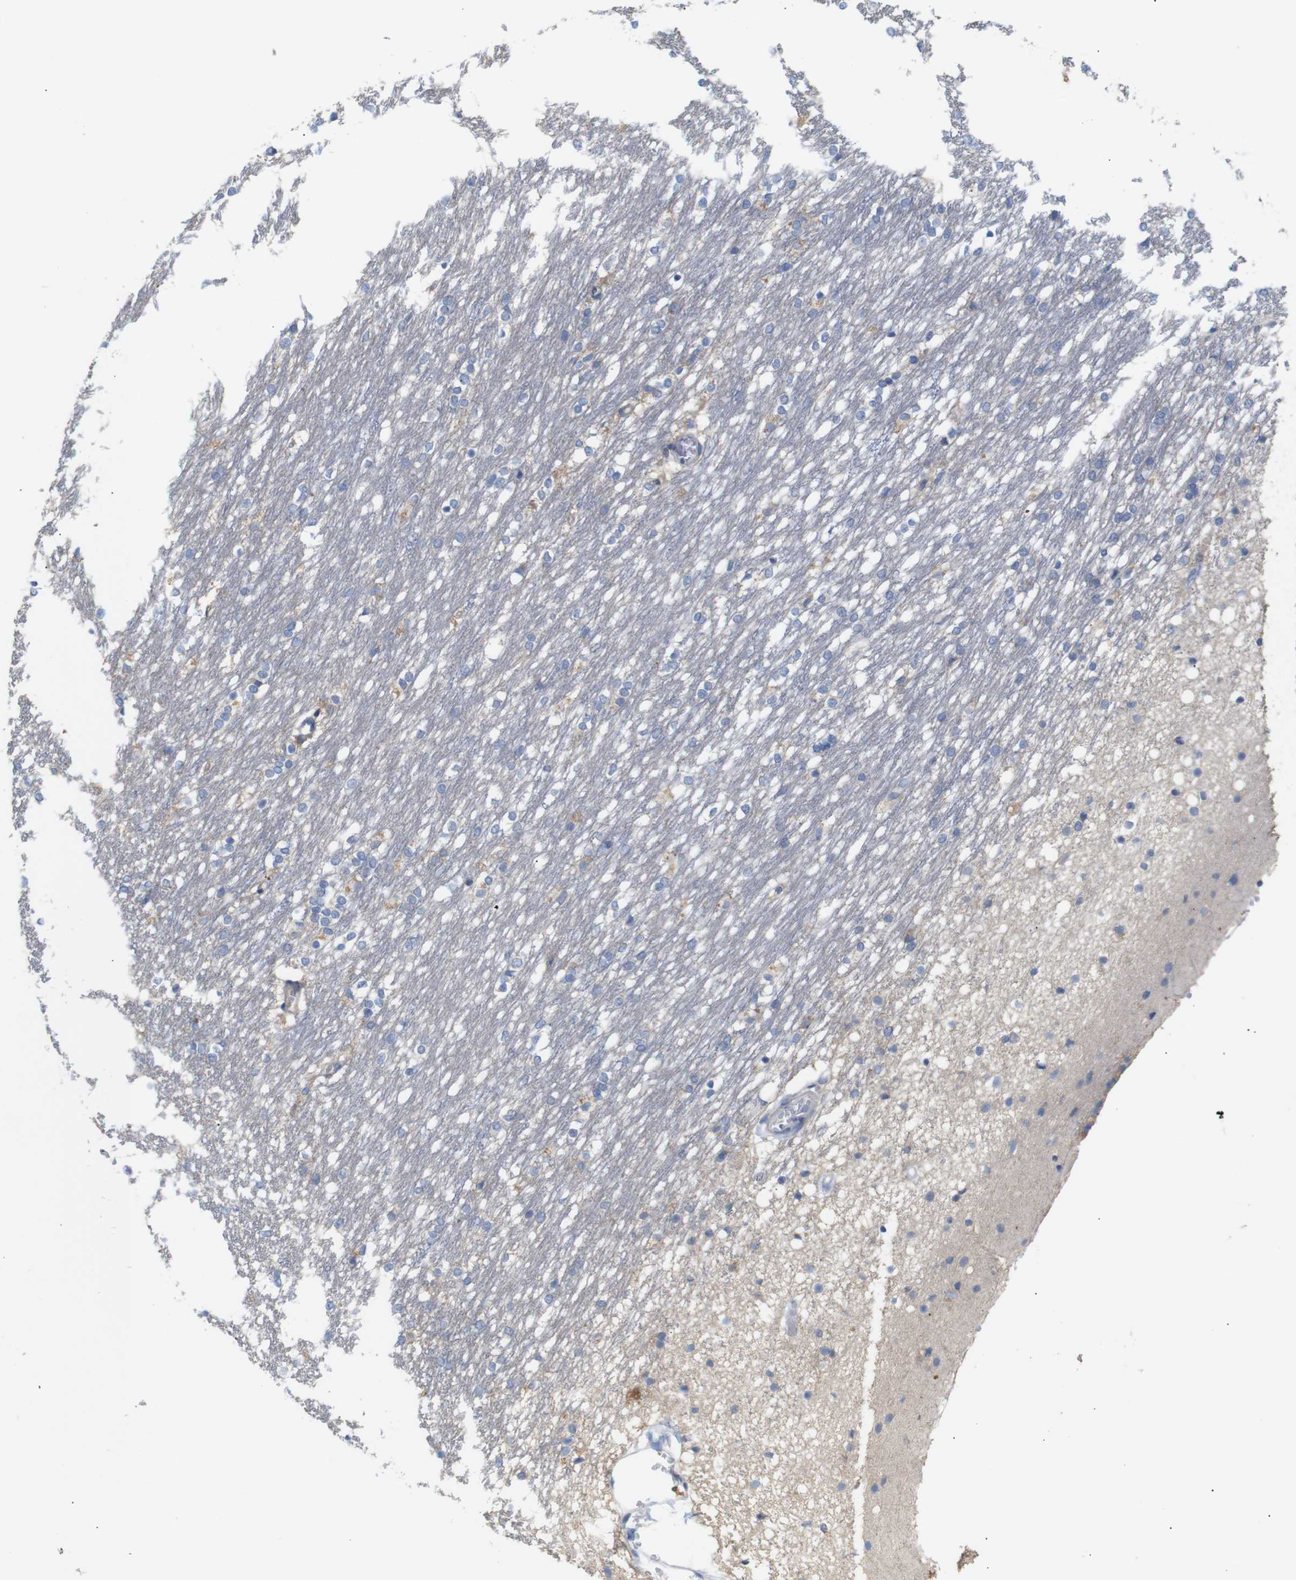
{"staining": {"intensity": "moderate", "quantity": "<25%", "location": "cytoplasmic/membranous"}, "tissue": "caudate", "cell_type": "Glial cells", "image_type": "normal", "snomed": [{"axis": "morphology", "description": "Normal tissue, NOS"}, {"axis": "topography", "description": "Lateral ventricle wall"}], "caption": "A brown stain highlights moderate cytoplasmic/membranous positivity of a protein in glial cells of normal human caudate.", "gene": "ALOX15", "patient": {"sex": "female", "age": 19}}